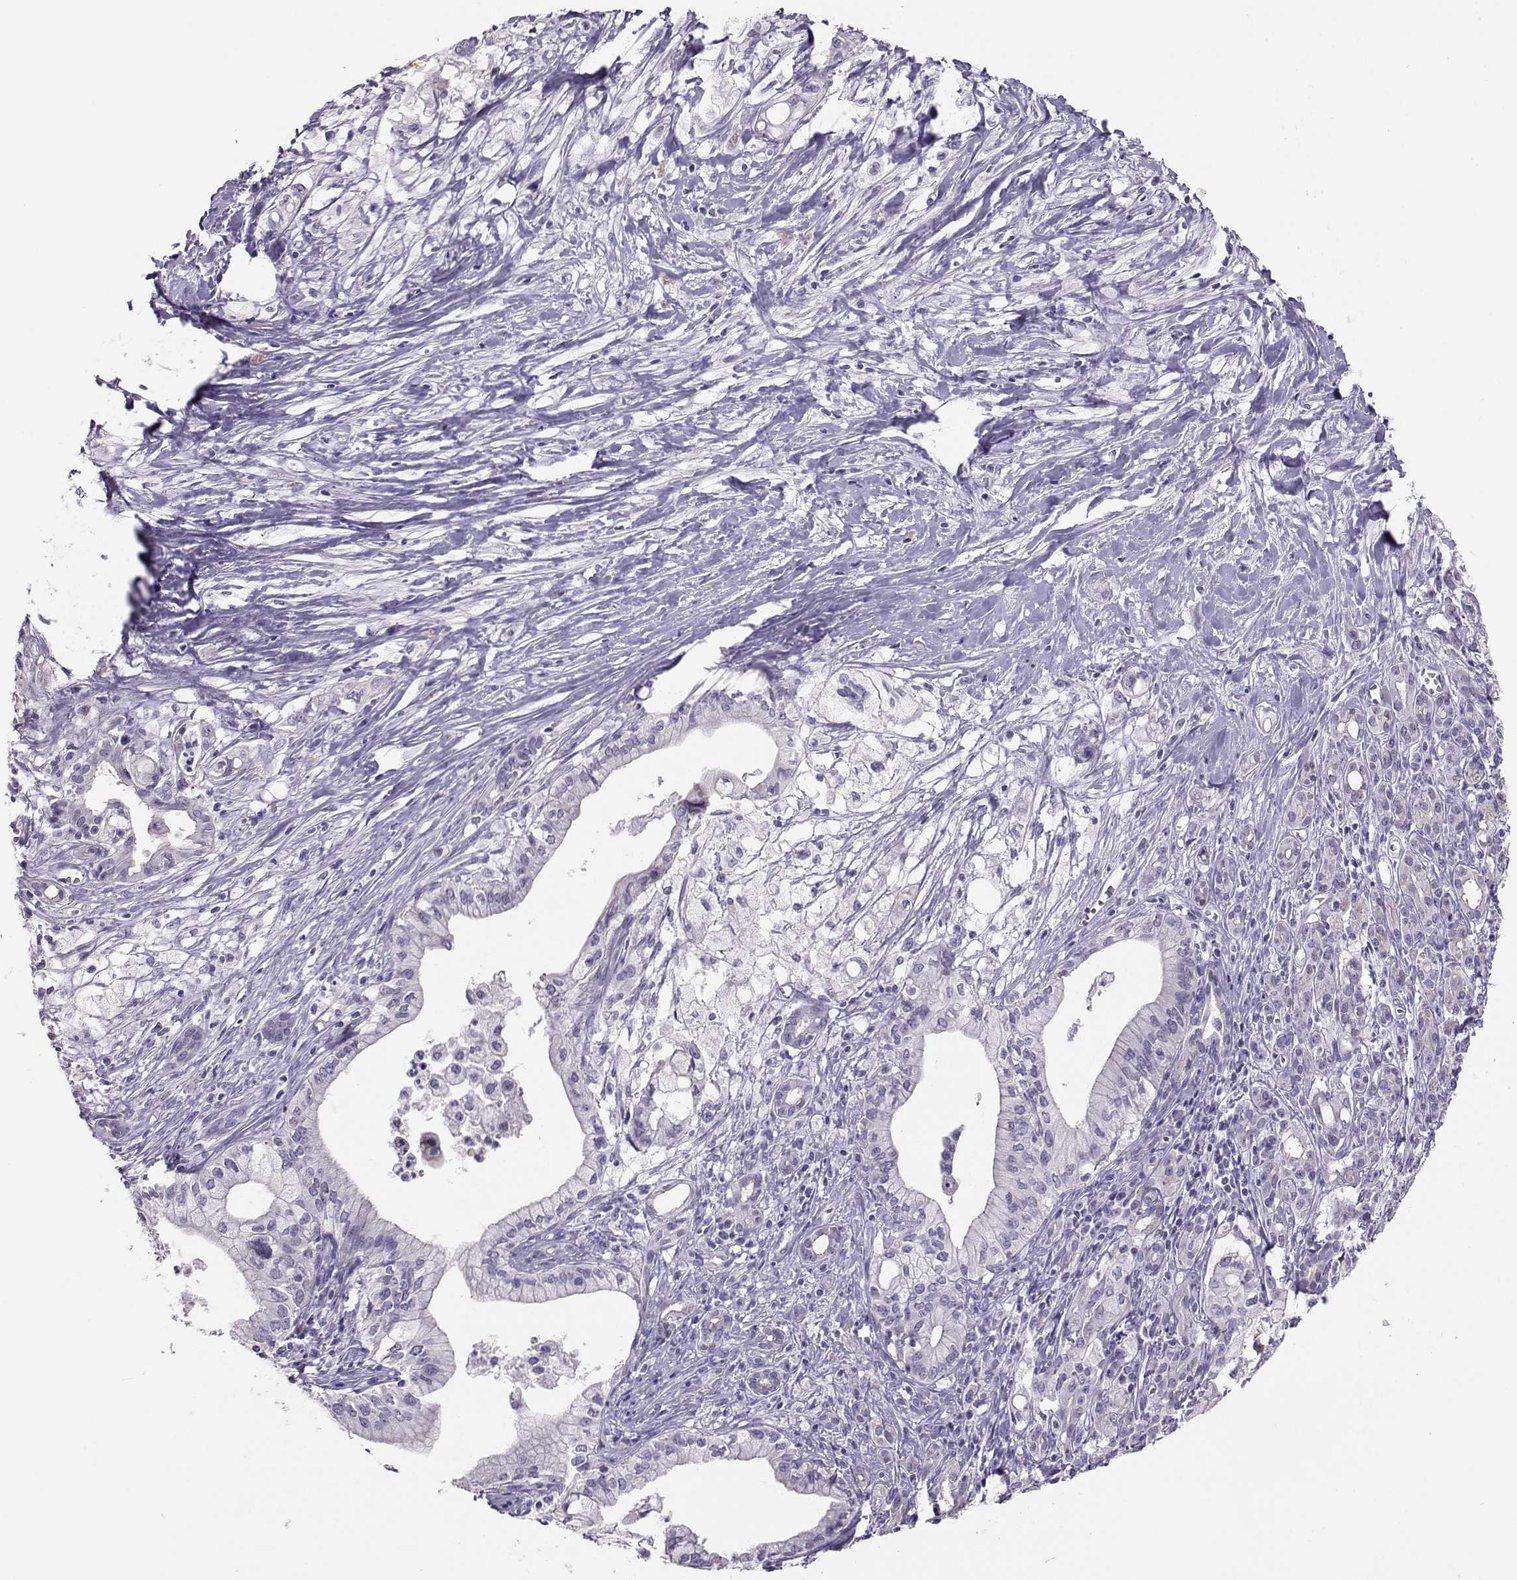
{"staining": {"intensity": "negative", "quantity": "none", "location": "none"}, "tissue": "pancreatic cancer", "cell_type": "Tumor cells", "image_type": "cancer", "snomed": [{"axis": "morphology", "description": "Adenocarcinoma, NOS"}, {"axis": "topography", "description": "Pancreas"}], "caption": "Photomicrograph shows no protein staining in tumor cells of pancreatic cancer tissue.", "gene": "DNAAF1", "patient": {"sex": "male", "age": 71}}